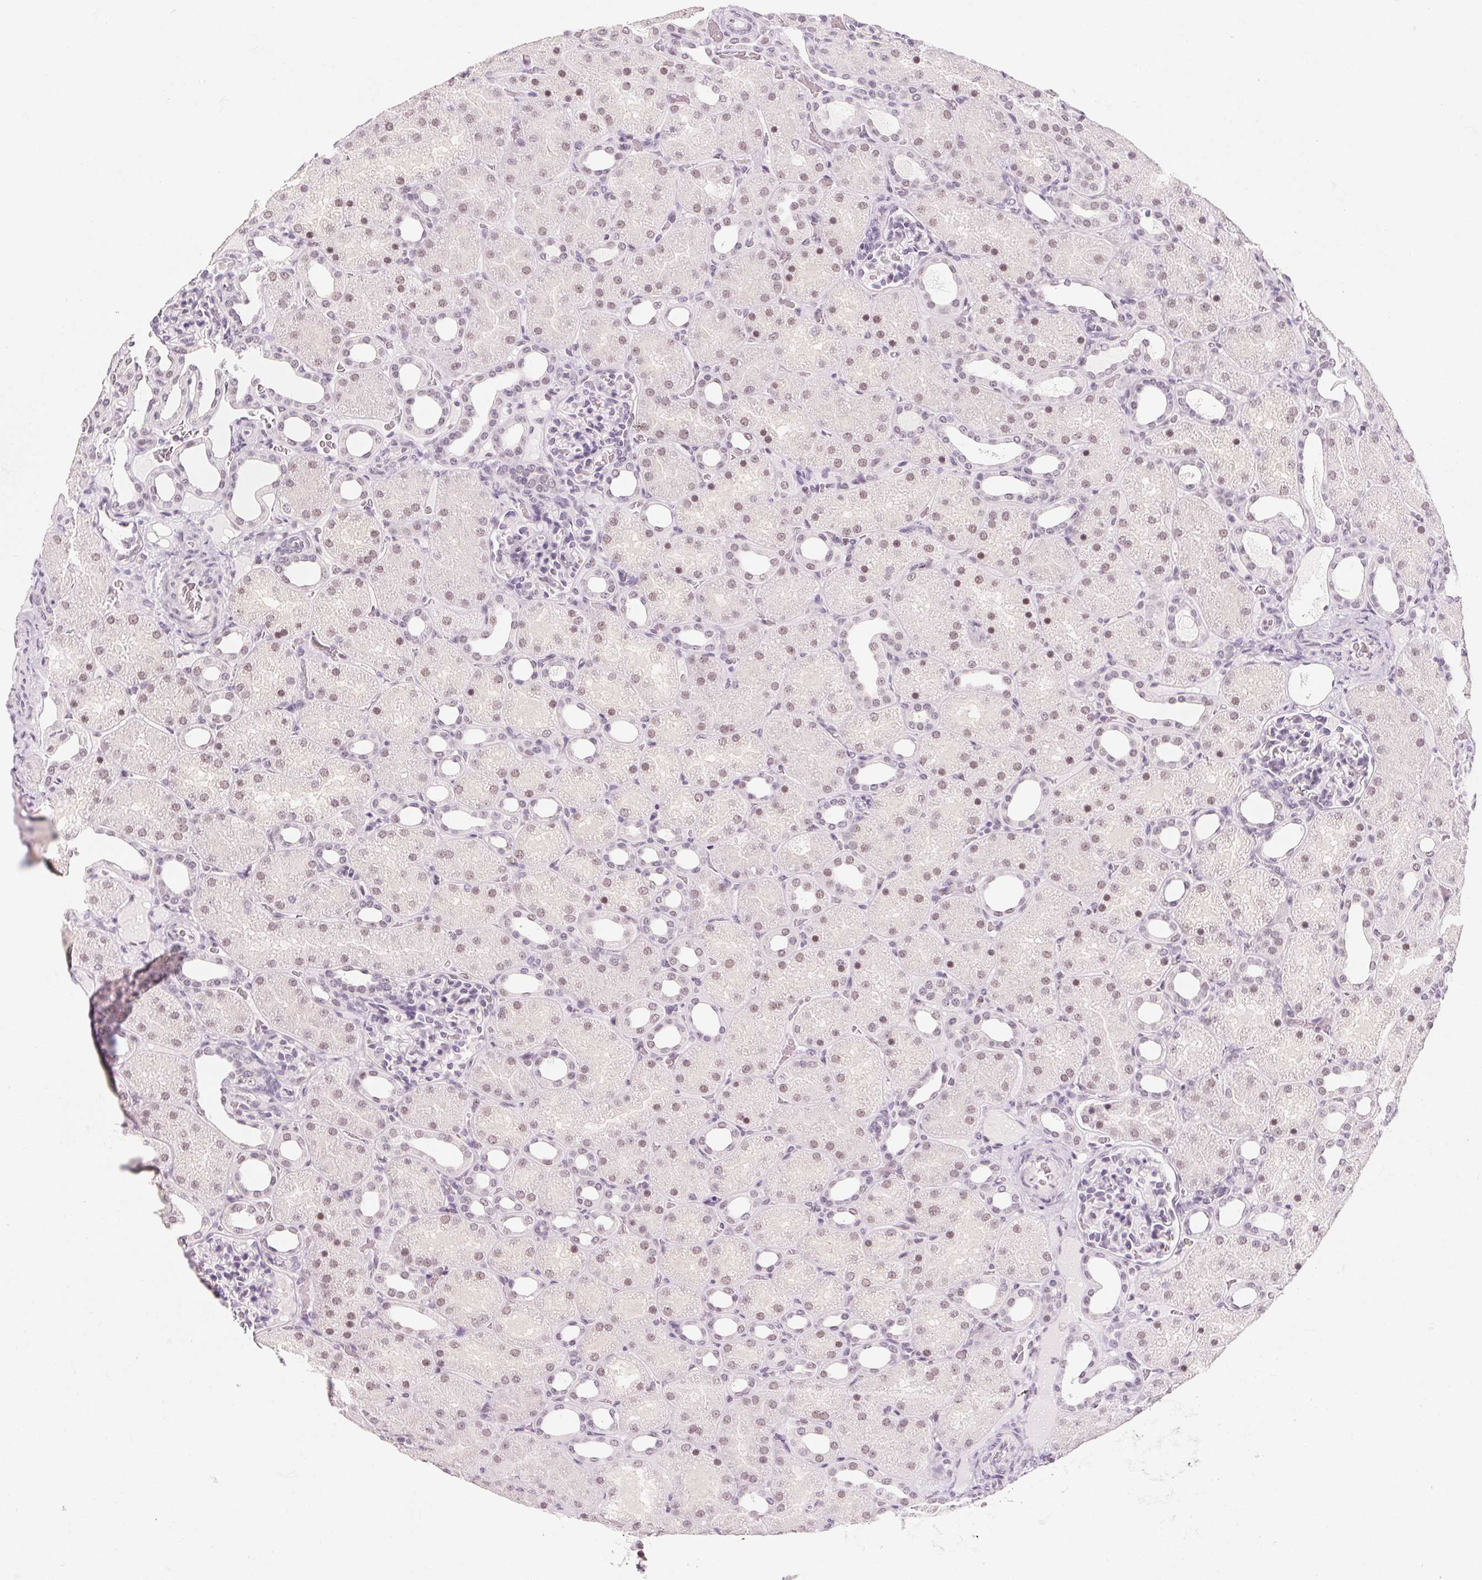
{"staining": {"intensity": "negative", "quantity": "none", "location": "none"}, "tissue": "kidney", "cell_type": "Cells in glomeruli", "image_type": "normal", "snomed": [{"axis": "morphology", "description": "Normal tissue, NOS"}, {"axis": "topography", "description": "Kidney"}], "caption": "This histopathology image is of benign kidney stained with immunohistochemistry (IHC) to label a protein in brown with the nuclei are counter-stained blue. There is no staining in cells in glomeruli.", "gene": "ZIC4", "patient": {"sex": "male", "age": 2}}